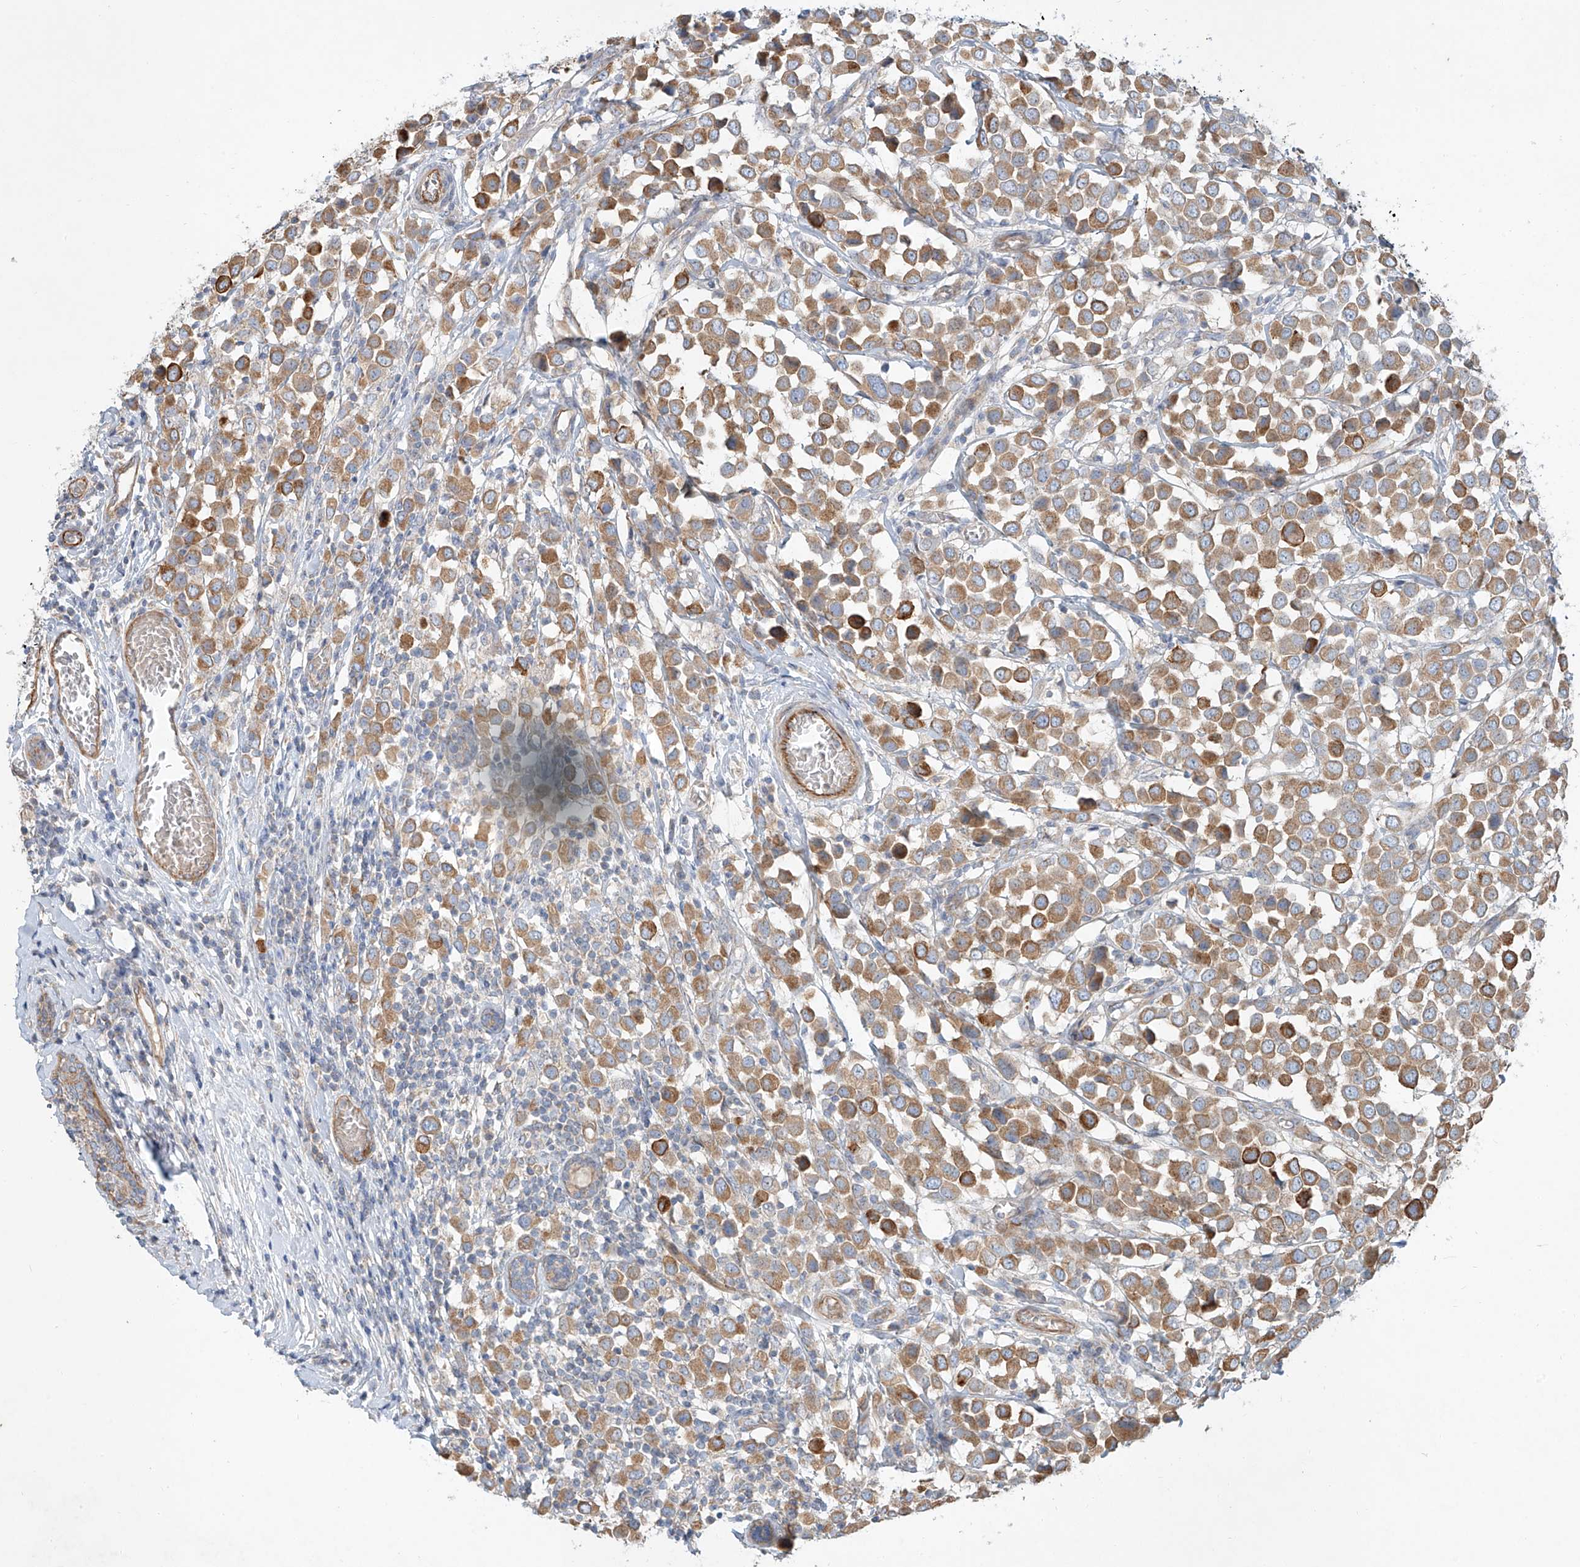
{"staining": {"intensity": "moderate", "quantity": ">75%", "location": "cytoplasmic/membranous"}, "tissue": "breast cancer", "cell_type": "Tumor cells", "image_type": "cancer", "snomed": [{"axis": "morphology", "description": "Duct carcinoma"}, {"axis": "topography", "description": "Breast"}], "caption": "Protein expression analysis of human breast cancer reveals moderate cytoplasmic/membranous expression in approximately >75% of tumor cells.", "gene": "AJM1", "patient": {"sex": "female", "age": 61}}